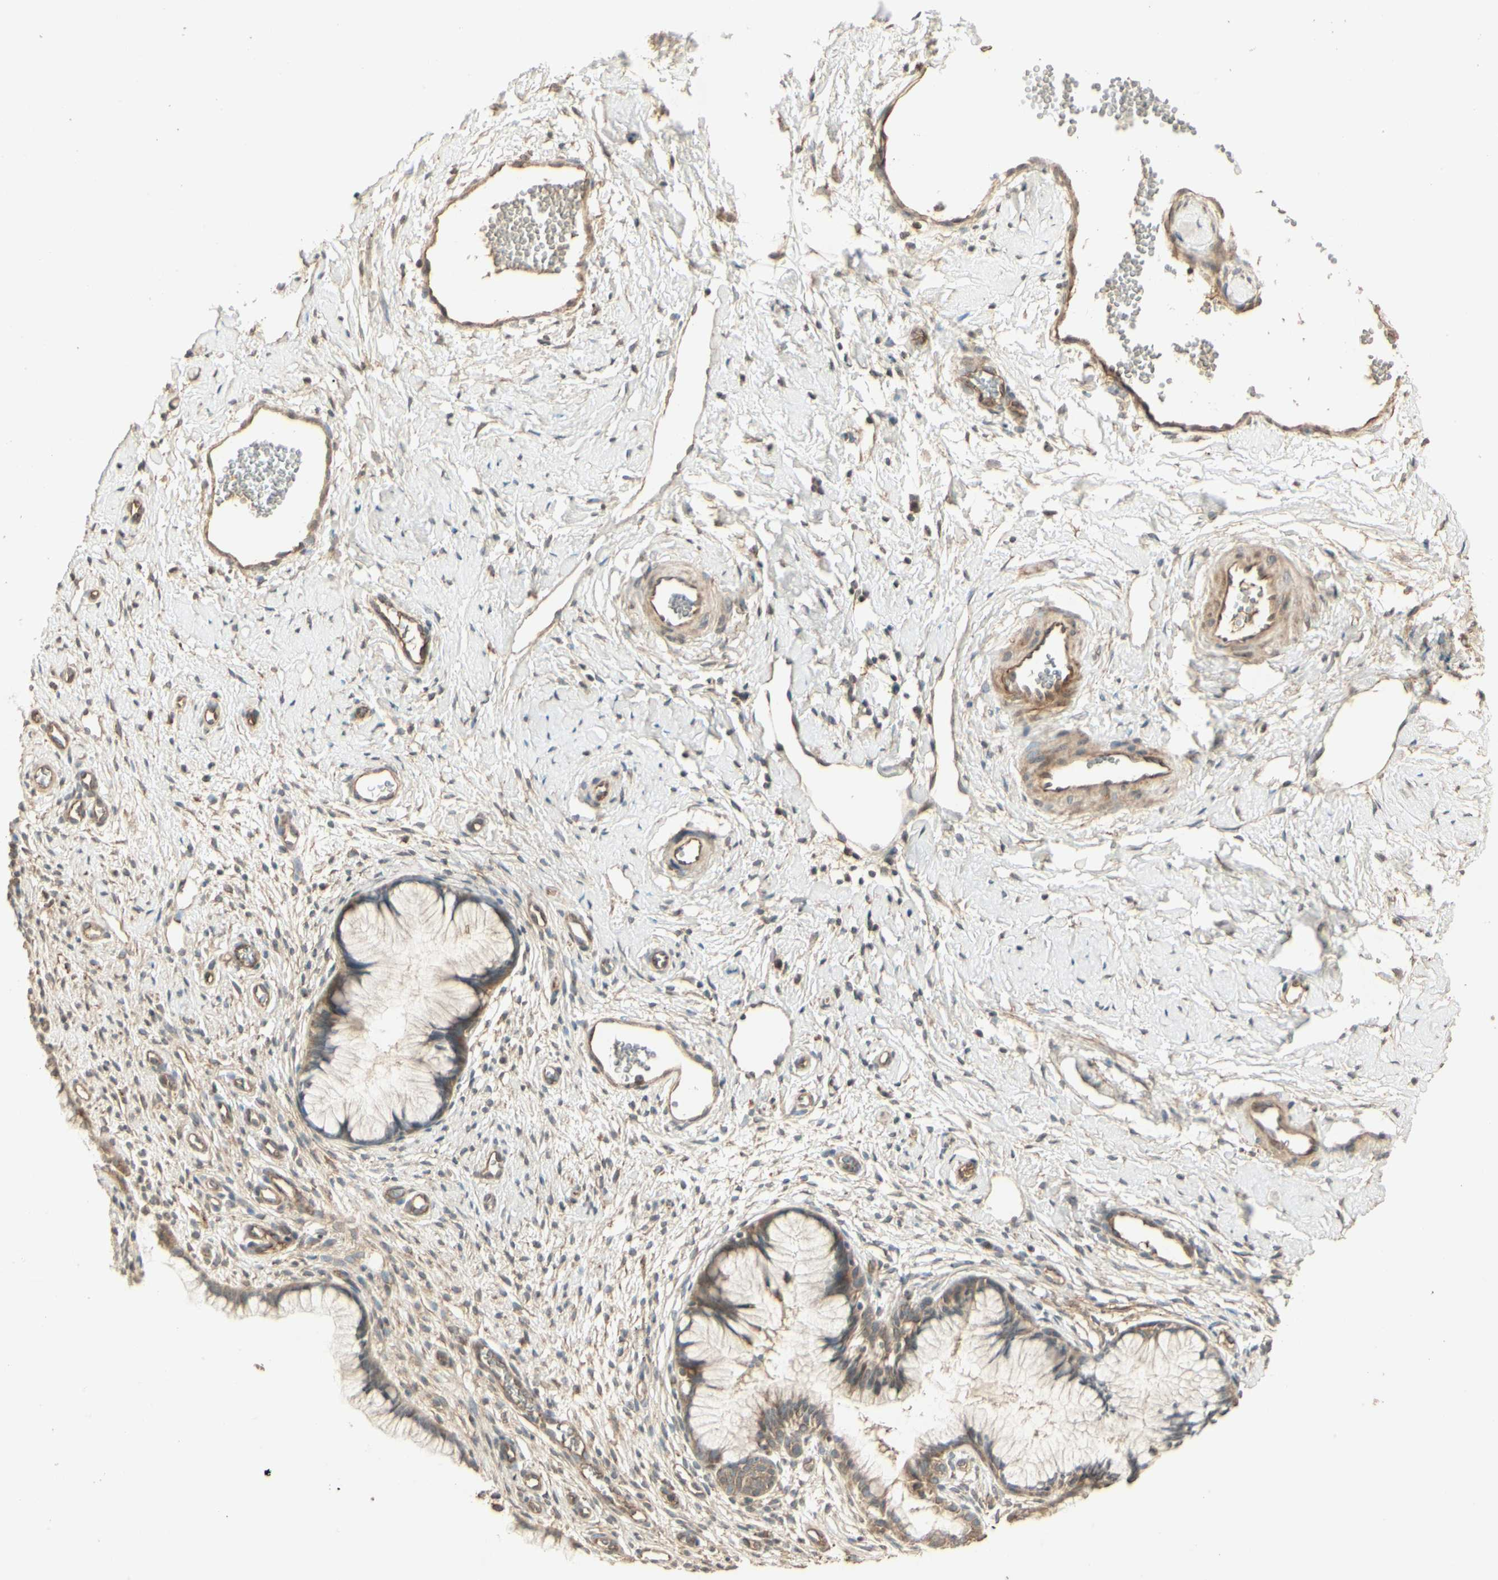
{"staining": {"intensity": "moderate", "quantity": "<25%", "location": "cytoplasmic/membranous"}, "tissue": "cervix", "cell_type": "Glandular cells", "image_type": "normal", "snomed": [{"axis": "morphology", "description": "Normal tissue, NOS"}, {"axis": "topography", "description": "Cervix"}], "caption": "This histopathology image reveals immunohistochemistry (IHC) staining of unremarkable human cervix, with low moderate cytoplasmic/membranous staining in about <25% of glandular cells.", "gene": "RNF180", "patient": {"sex": "female", "age": 65}}